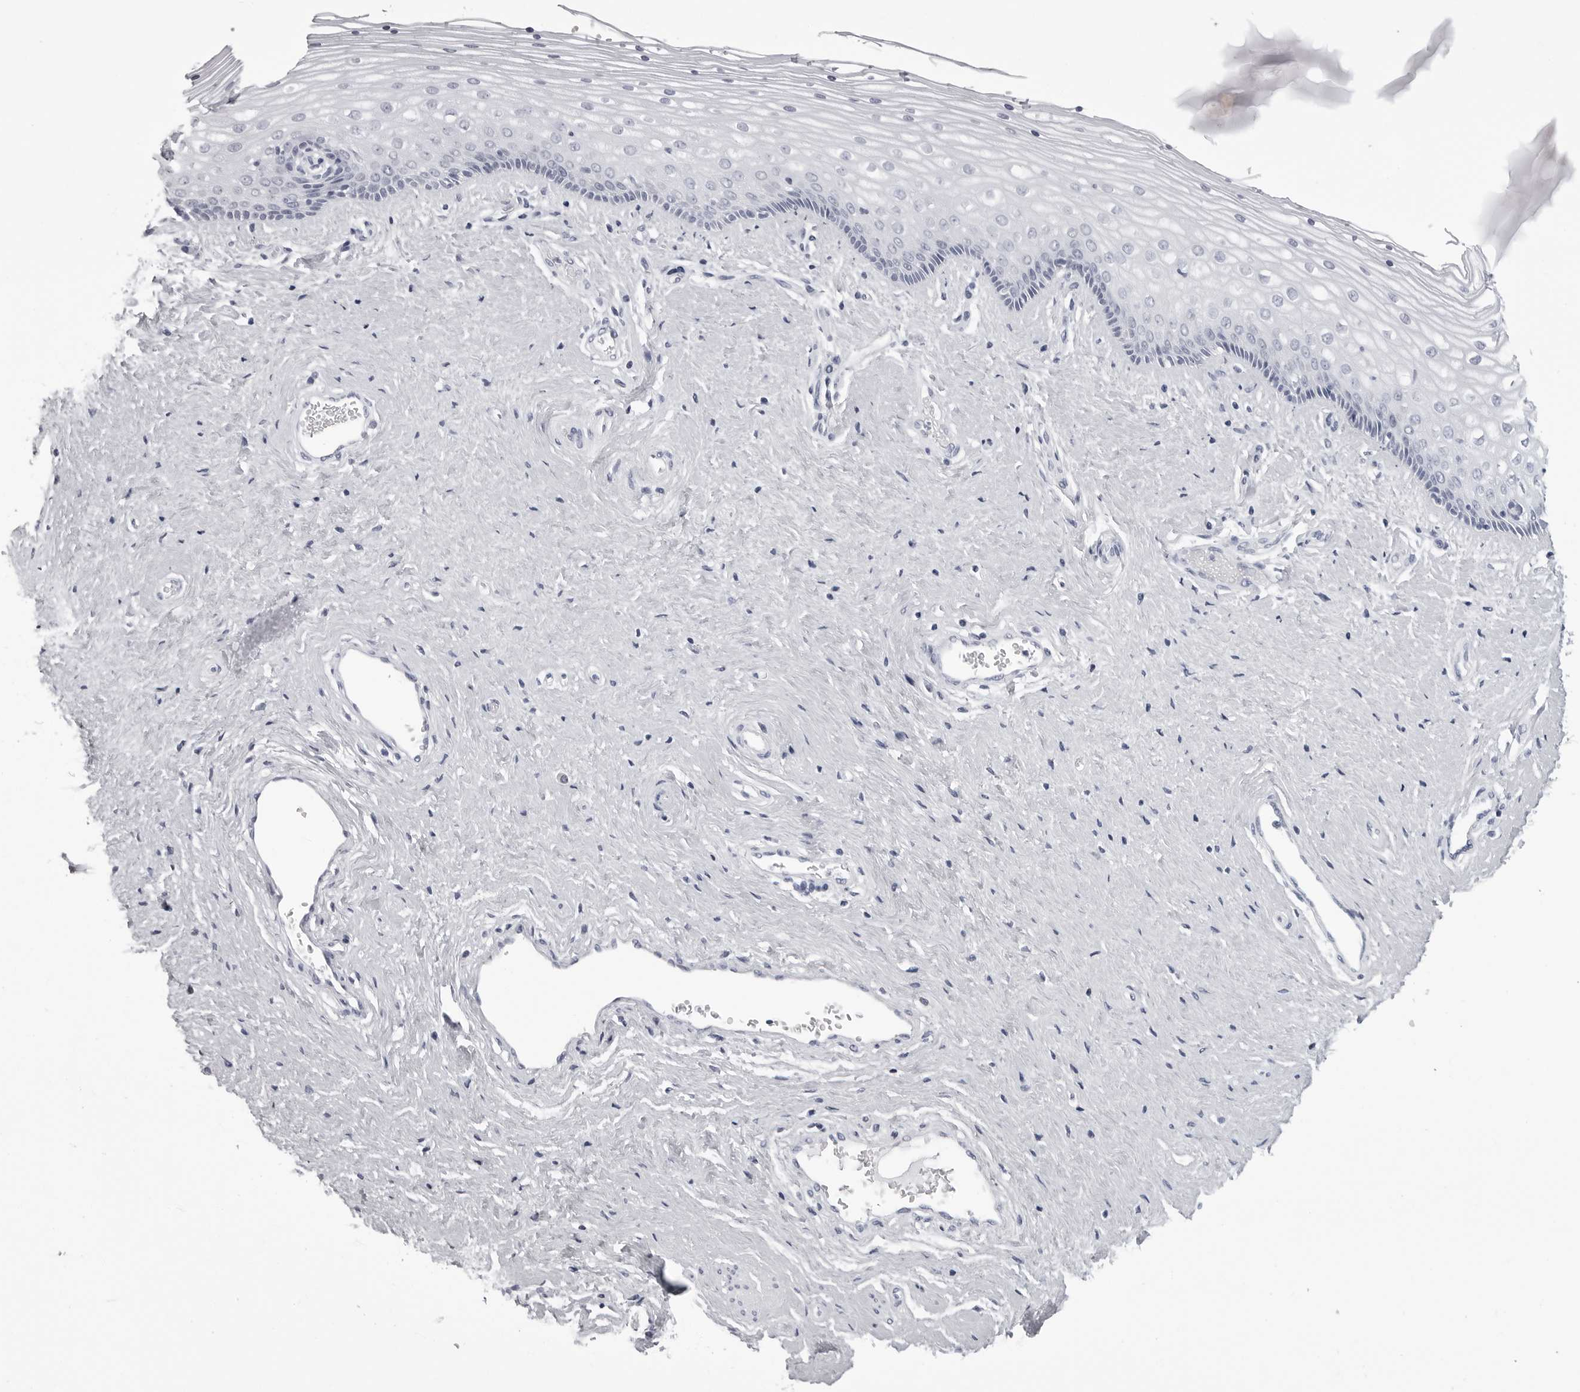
{"staining": {"intensity": "negative", "quantity": "none", "location": "none"}, "tissue": "vagina", "cell_type": "Squamous epithelial cells", "image_type": "normal", "snomed": [{"axis": "morphology", "description": "Normal tissue, NOS"}, {"axis": "topography", "description": "Vagina"}], "caption": "Immunohistochemistry (IHC) micrograph of benign vagina: human vagina stained with DAB (3,3'-diaminobenzidine) demonstrates no significant protein staining in squamous epithelial cells.", "gene": "BPIFA1", "patient": {"sex": "female", "age": 46}}